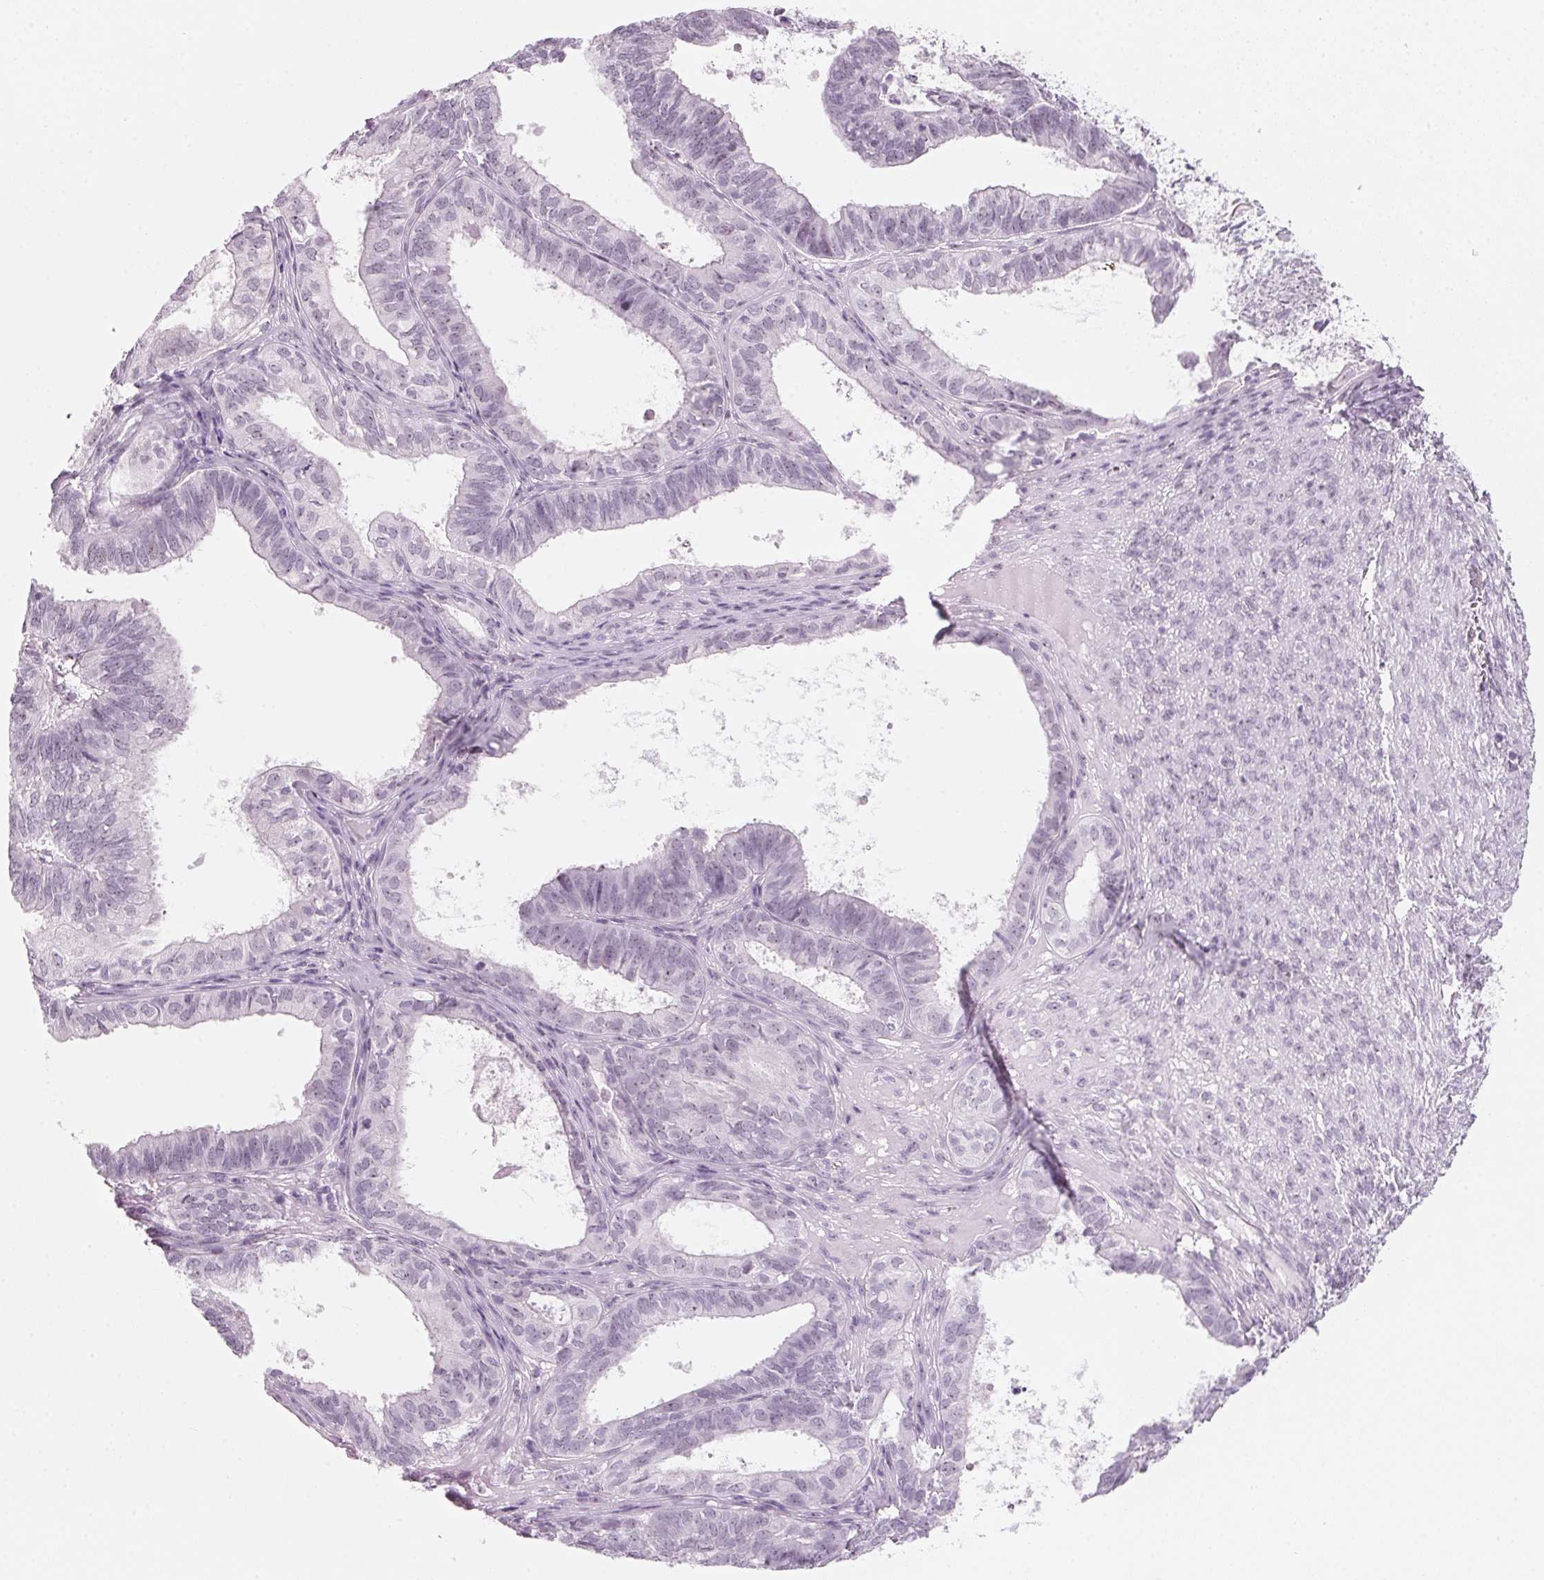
{"staining": {"intensity": "negative", "quantity": "none", "location": "none"}, "tissue": "ovarian cancer", "cell_type": "Tumor cells", "image_type": "cancer", "snomed": [{"axis": "morphology", "description": "Carcinoma, endometroid"}, {"axis": "topography", "description": "Ovary"}], "caption": "This is an IHC micrograph of human endometroid carcinoma (ovarian). There is no expression in tumor cells.", "gene": "DNTTIP2", "patient": {"sex": "female", "age": 64}}